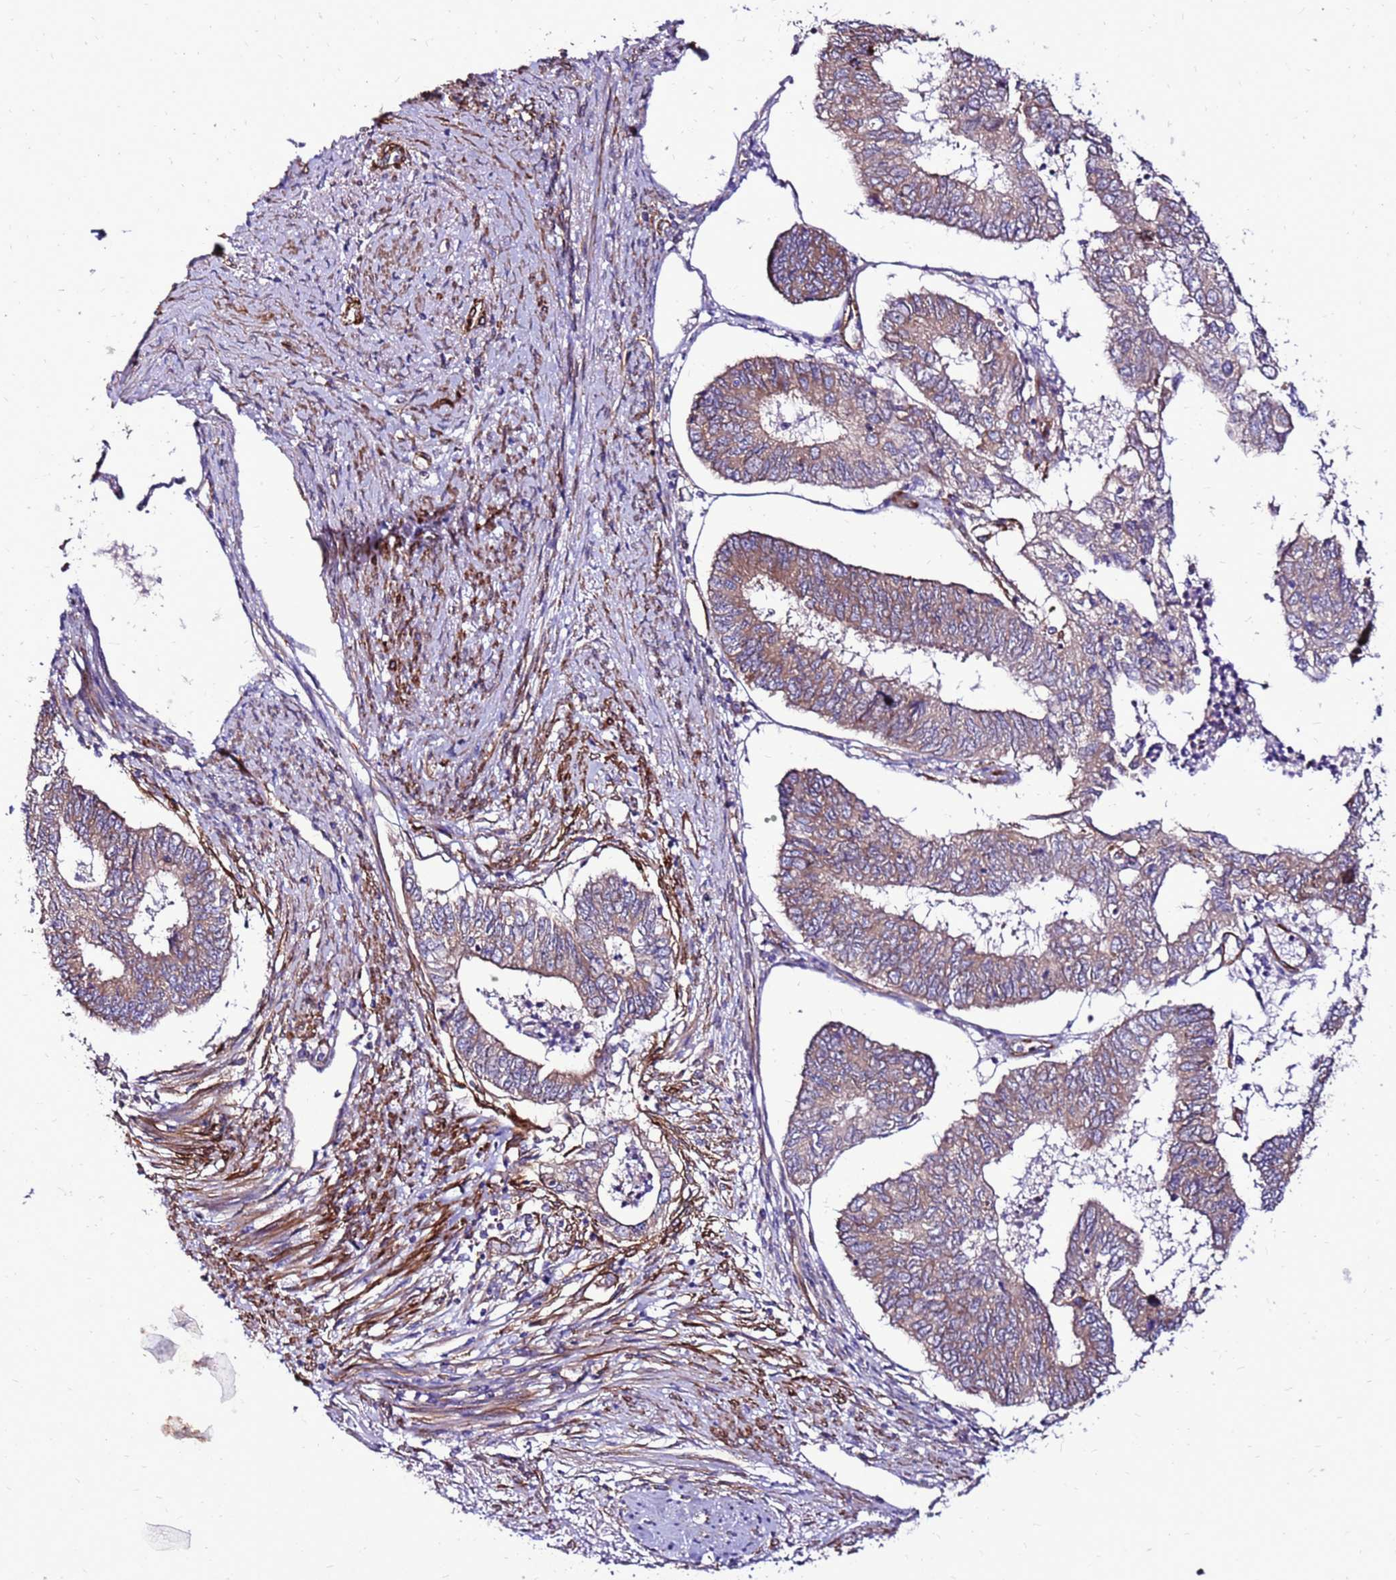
{"staining": {"intensity": "weak", "quantity": "25%-75%", "location": "cytoplasmic/membranous"}, "tissue": "endometrial cancer", "cell_type": "Tumor cells", "image_type": "cancer", "snomed": [{"axis": "morphology", "description": "Adenocarcinoma, NOS"}, {"axis": "topography", "description": "Endometrium"}], "caption": "Immunohistochemistry (DAB) staining of human endometrial adenocarcinoma demonstrates weak cytoplasmic/membranous protein staining in approximately 25%-75% of tumor cells. The staining was performed using DAB to visualize the protein expression in brown, while the nuclei were stained in blue with hematoxylin (Magnification: 20x).", "gene": "EI24", "patient": {"sex": "female", "age": 68}}